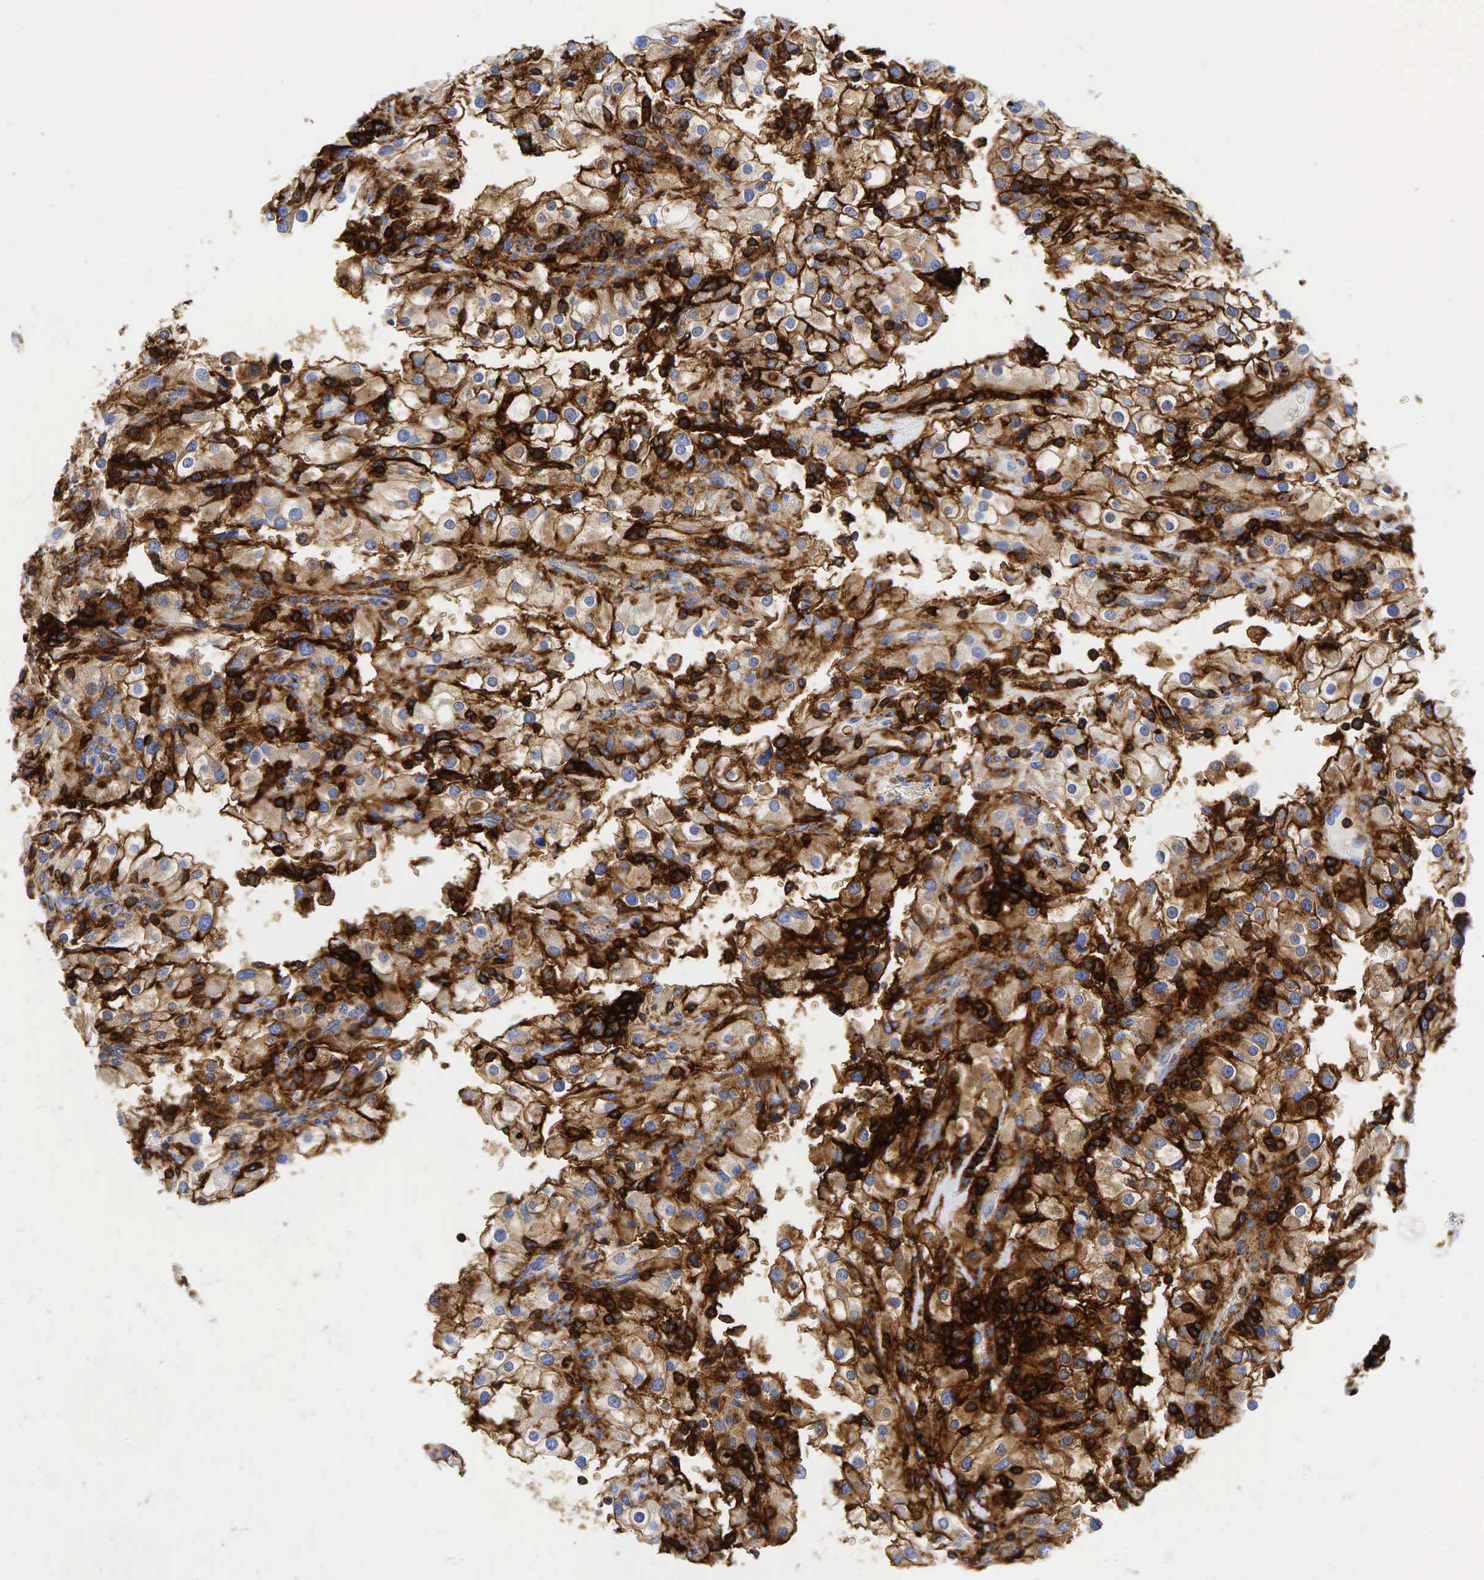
{"staining": {"intensity": "moderate", "quantity": "25%-75%", "location": "cytoplasmic/membranous"}, "tissue": "renal cancer", "cell_type": "Tumor cells", "image_type": "cancer", "snomed": [{"axis": "morphology", "description": "Adenocarcinoma, NOS"}, {"axis": "topography", "description": "Kidney"}], "caption": "Immunohistochemistry of adenocarcinoma (renal) displays medium levels of moderate cytoplasmic/membranous staining in approximately 25%-75% of tumor cells.", "gene": "CD44", "patient": {"sex": "female", "age": 52}}